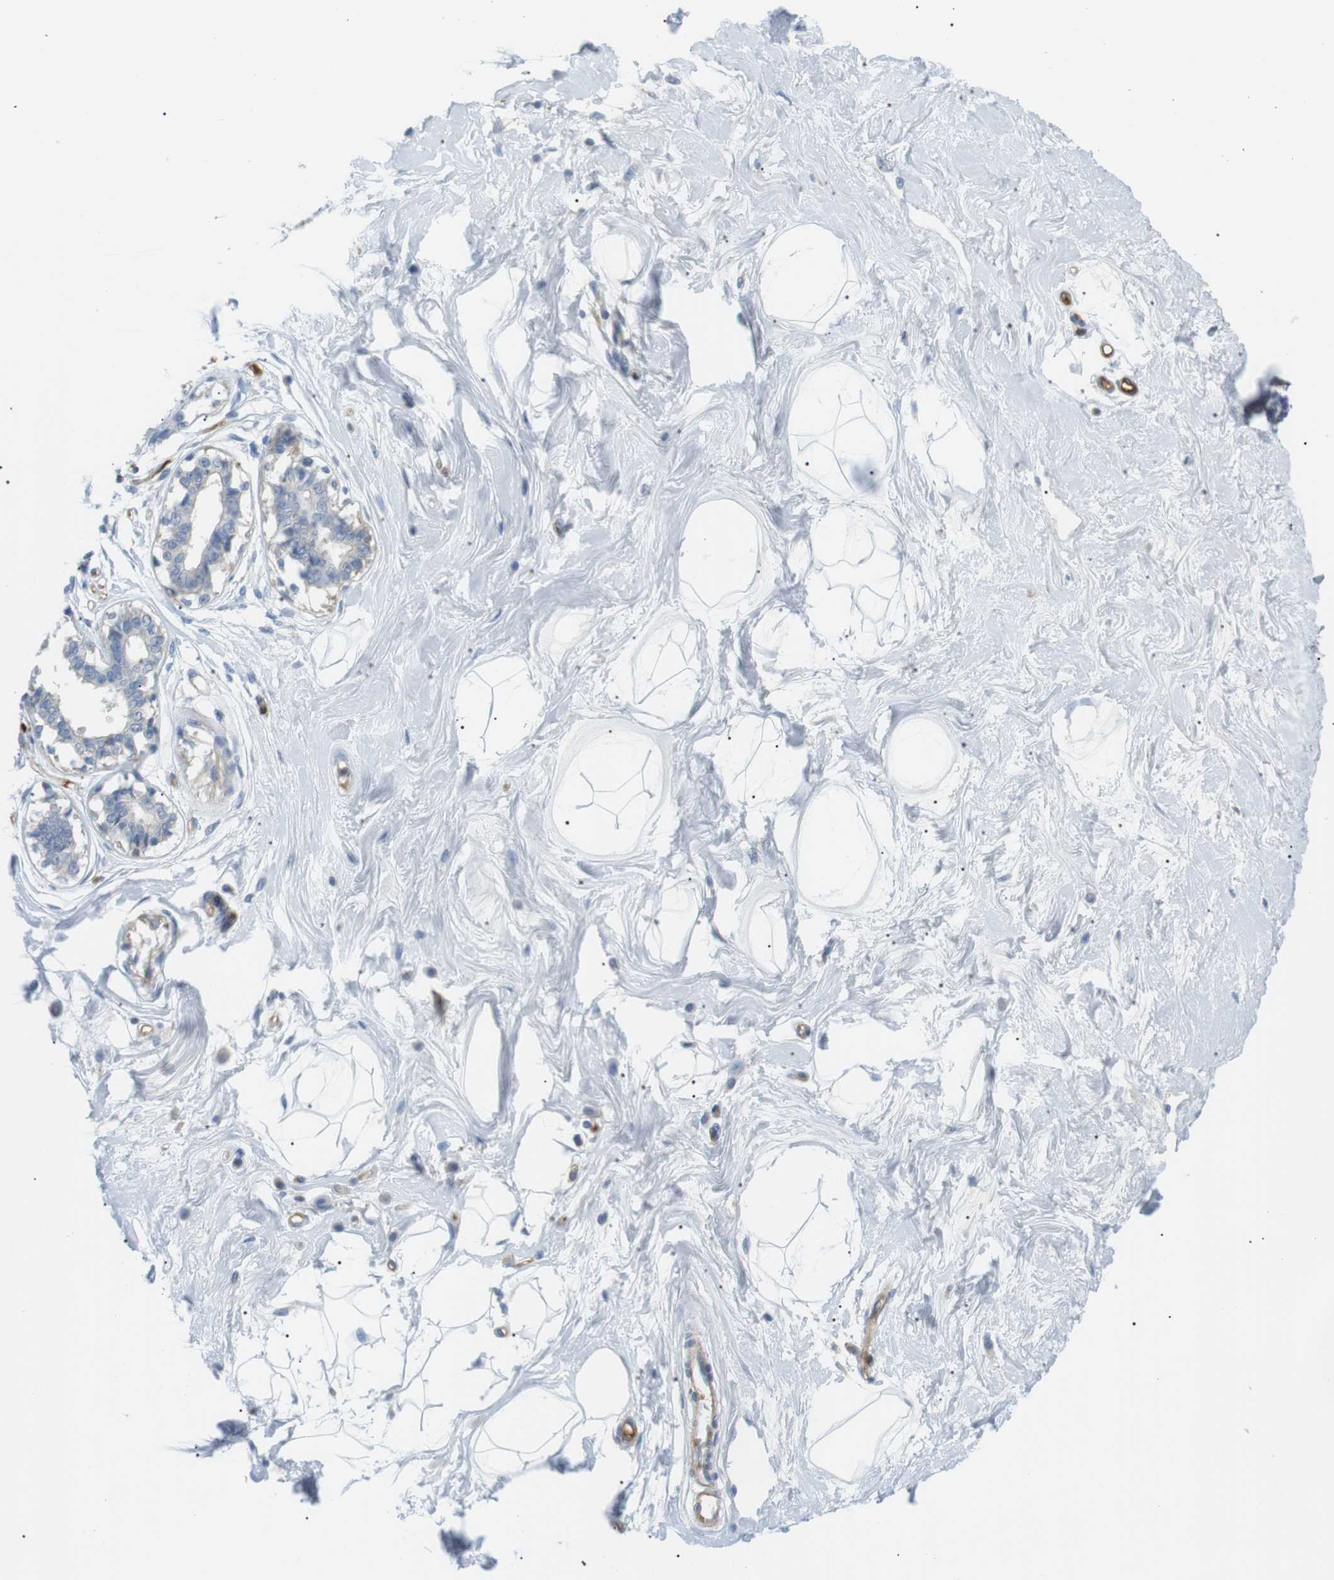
{"staining": {"intensity": "negative", "quantity": "none", "location": "none"}, "tissue": "breast", "cell_type": "Adipocytes", "image_type": "normal", "snomed": [{"axis": "morphology", "description": "Normal tissue, NOS"}, {"axis": "topography", "description": "Breast"}], "caption": "Adipocytes show no significant protein staining in benign breast. (DAB immunohistochemistry, high magnification).", "gene": "ADCY10", "patient": {"sex": "female", "age": 45}}